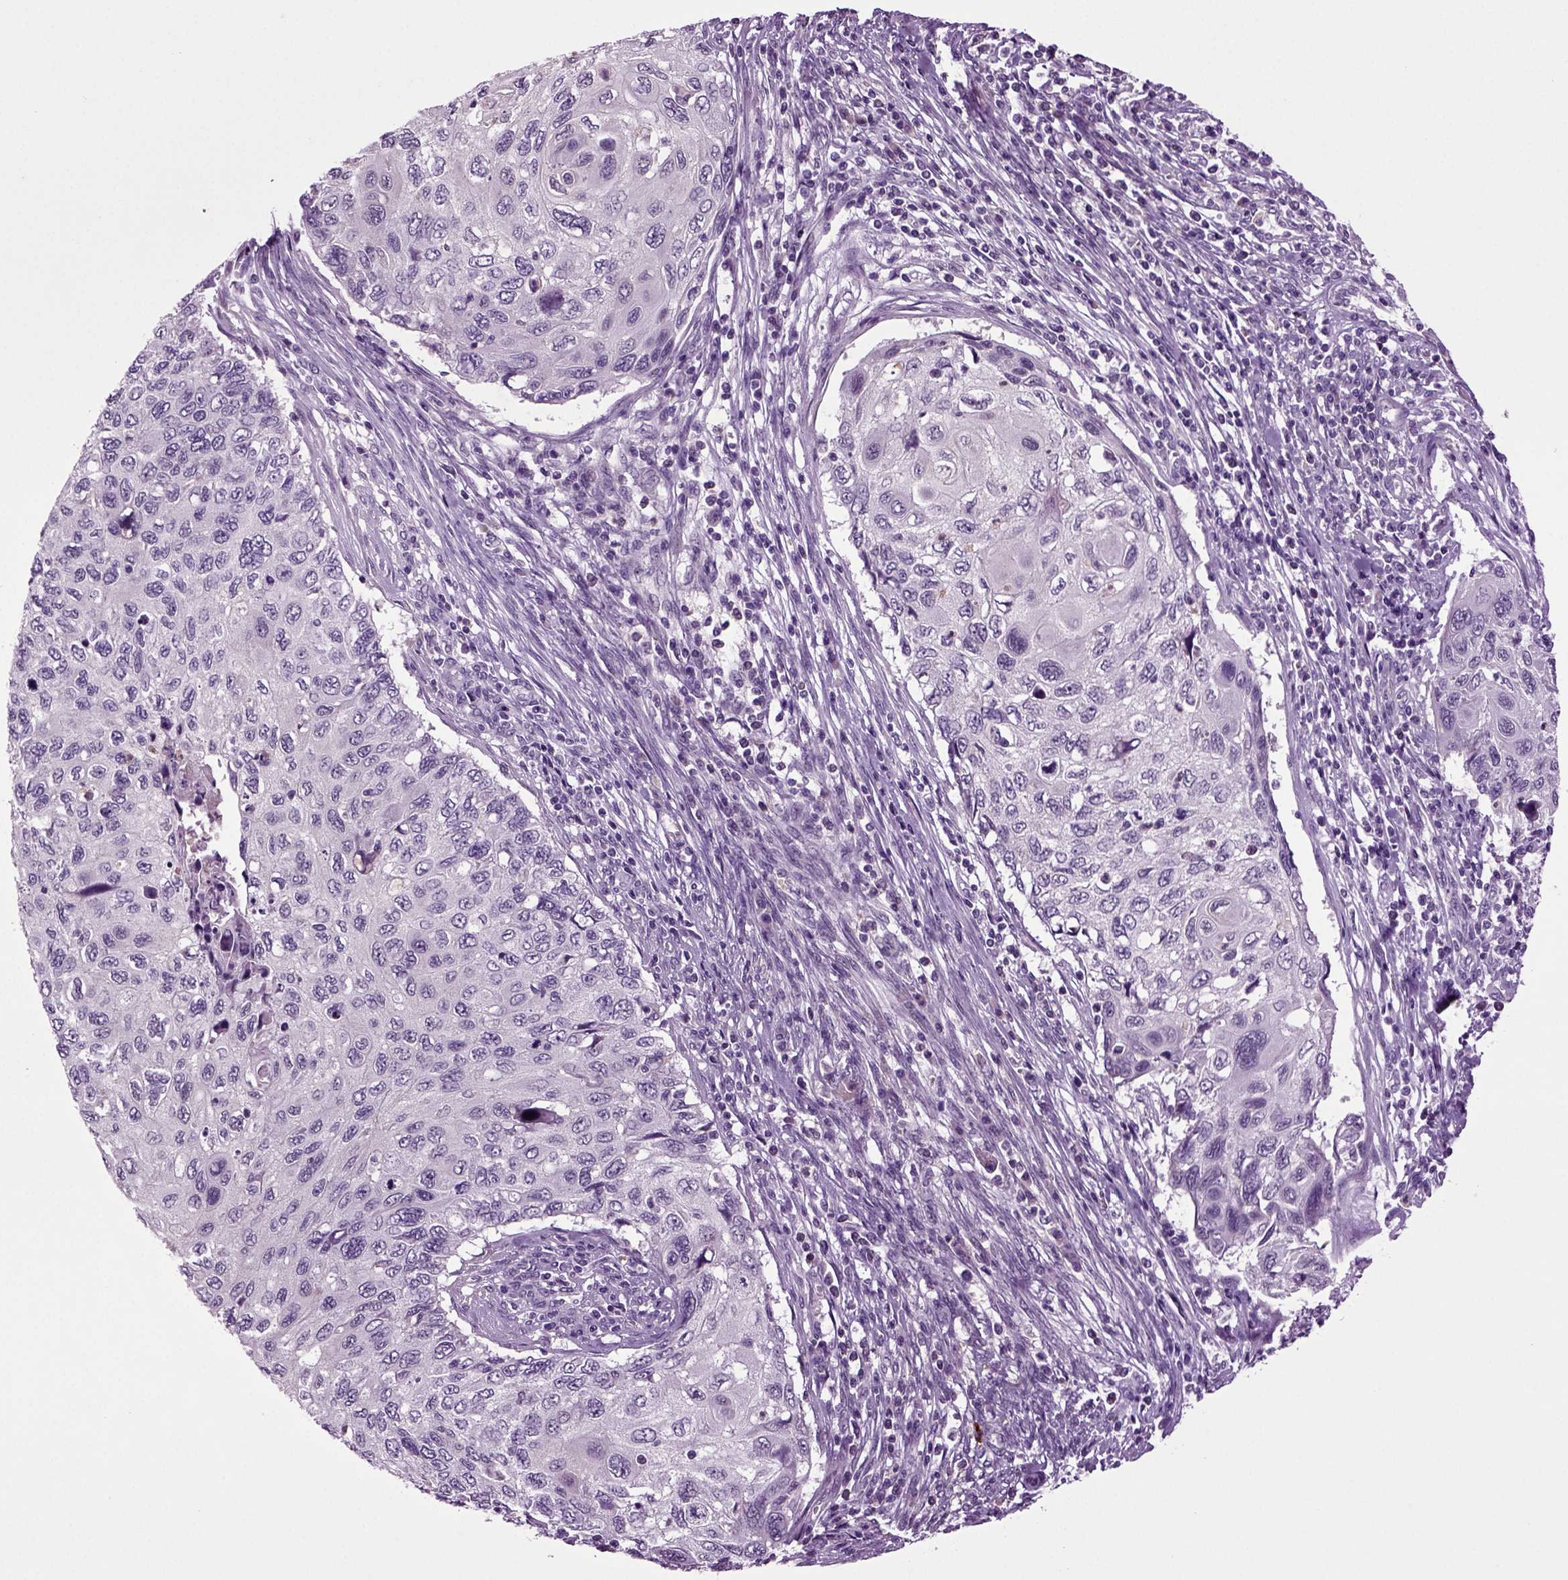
{"staining": {"intensity": "negative", "quantity": "none", "location": "none"}, "tissue": "cervical cancer", "cell_type": "Tumor cells", "image_type": "cancer", "snomed": [{"axis": "morphology", "description": "Squamous cell carcinoma, NOS"}, {"axis": "topography", "description": "Cervix"}], "caption": "Immunohistochemistry image of human squamous cell carcinoma (cervical) stained for a protein (brown), which displays no positivity in tumor cells.", "gene": "FGF11", "patient": {"sex": "female", "age": 70}}